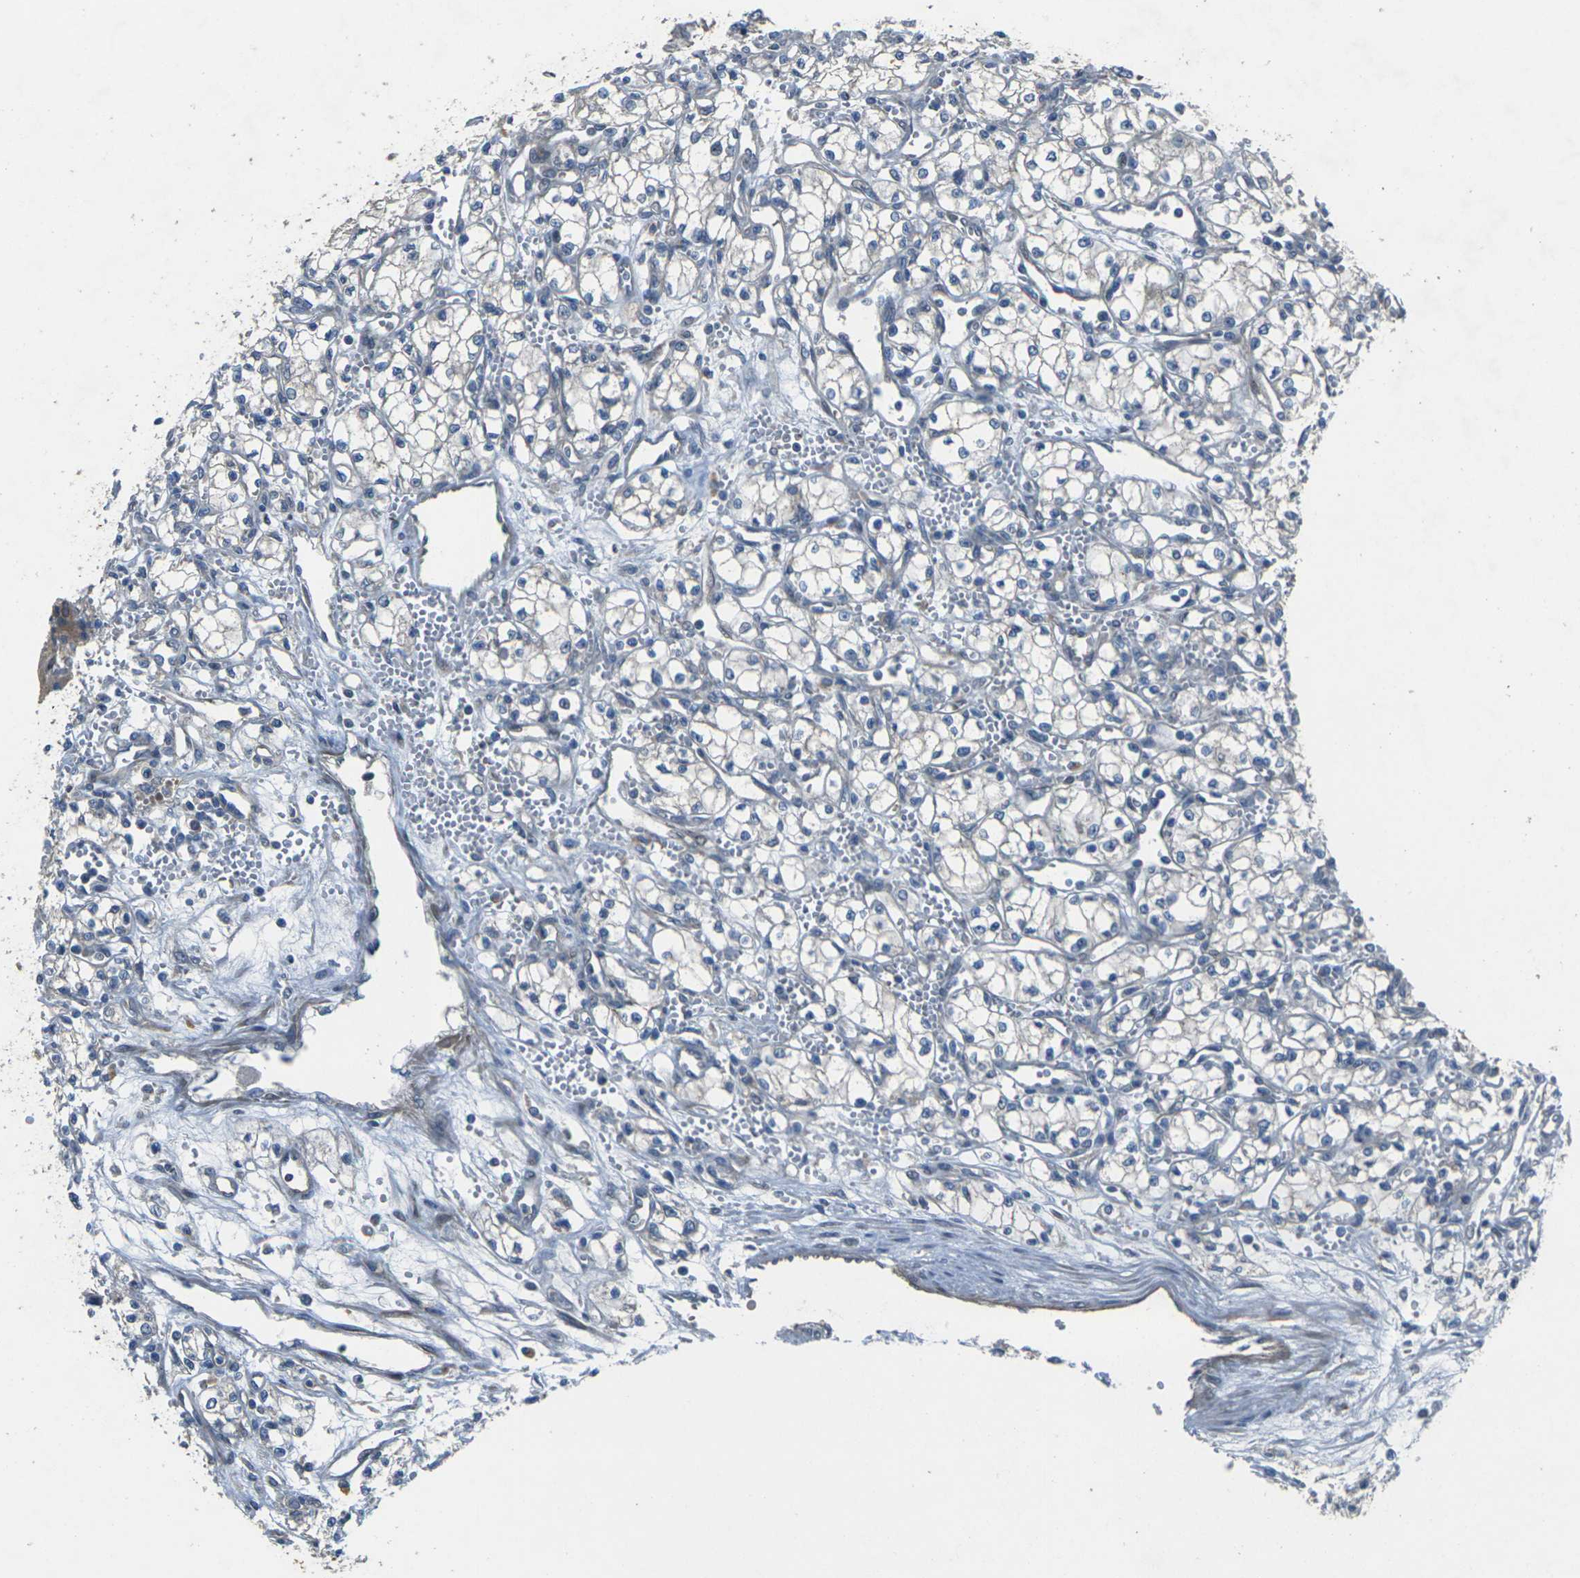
{"staining": {"intensity": "negative", "quantity": "none", "location": "none"}, "tissue": "renal cancer", "cell_type": "Tumor cells", "image_type": "cancer", "snomed": [{"axis": "morphology", "description": "Normal tissue, NOS"}, {"axis": "morphology", "description": "Adenocarcinoma, NOS"}, {"axis": "topography", "description": "Kidney"}], "caption": "Tumor cells show no significant positivity in renal cancer (adenocarcinoma).", "gene": "EDNRA", "patient": {"sex": "male", "age": 59}}